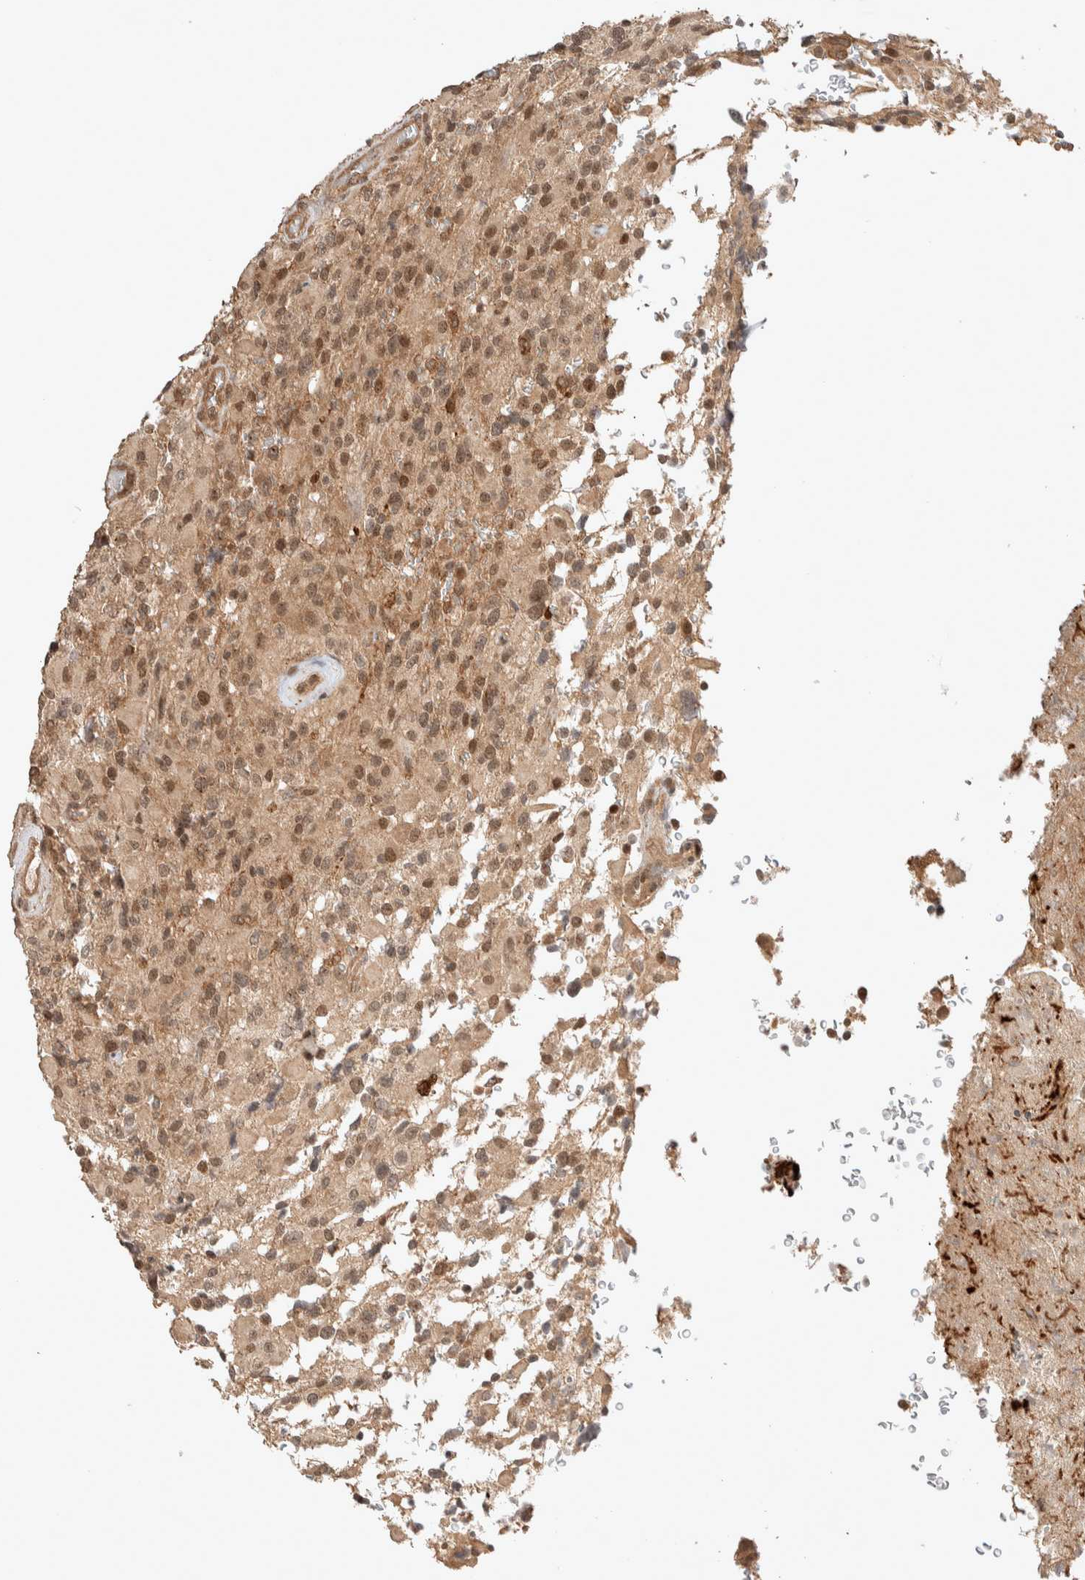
{"staining": {"intensity": "moderate", "quantity": ">75%", "location": "nuclear"}, "tissue": "glioma", "cell_type": "Tumor cells", "image_type": "cancer", "snomed": [{"axis": "morphology", "description": "Glioma, malignant, High grade"}, {"axis": "topography", "description": "Brain"}], "caption": "DAB (3,3'-diaminobenzidine) immunohistochemical staining of malignant glioma (high-grade) demonstrates moderate nuclear protein positivity in approximately >75% of tumor cells.", "gene": "THRA", "patient": {"sex": "male", "age": 71}}